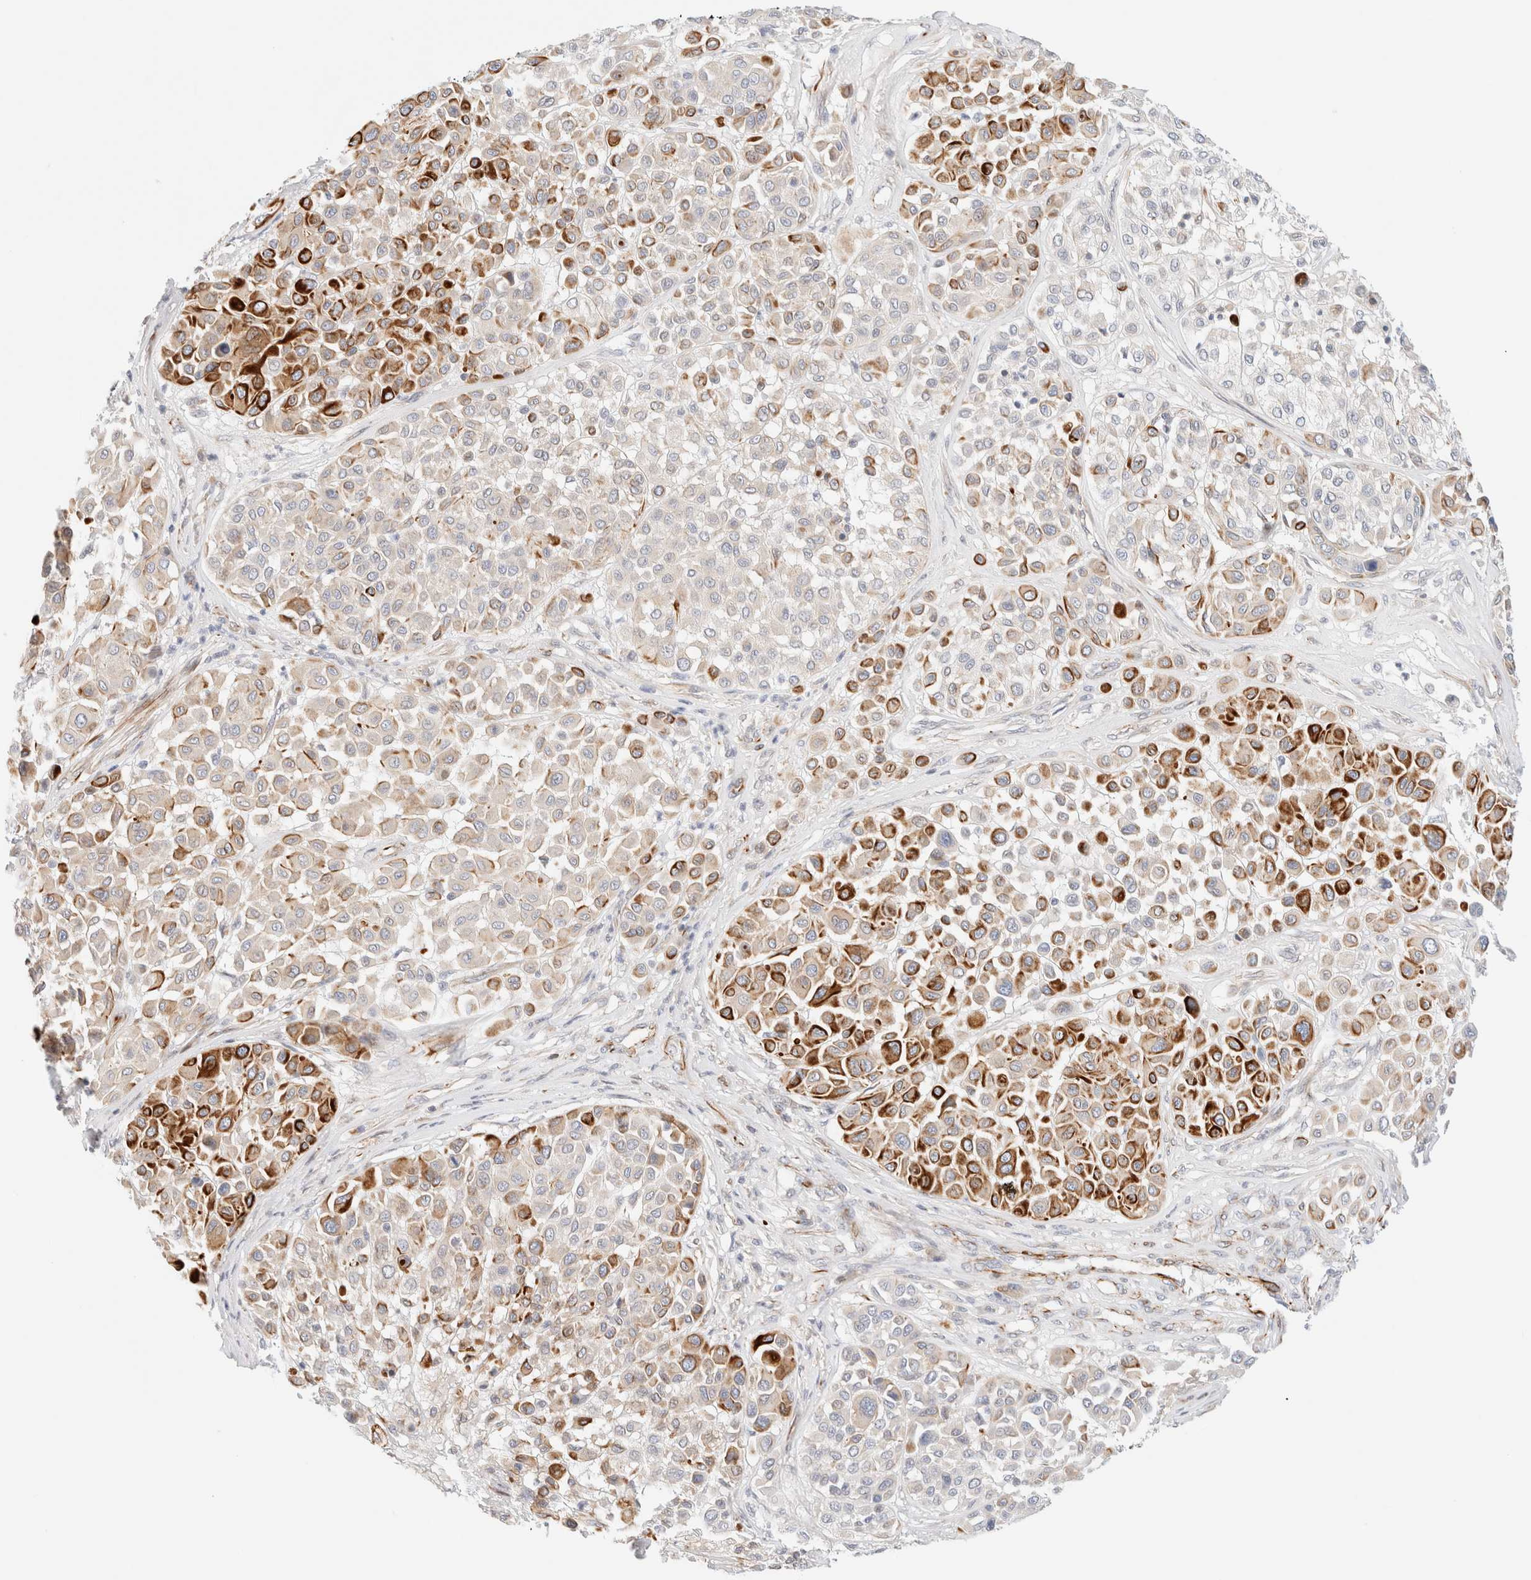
{"staining": {"intensity": "moderate", "quantity": "25%-75%", "location": "cytoplasmic/membranous"}, "tissue": "melanoma", "cell_type": "Tumor cells", "image_type": "cancer", "snomed": [{"axis": "morphology", "description": "Malignant melanoma, Metastatic site"}, {"axis": "topography", "description": "Soft tissue"}], "caption": "Melanoma was stained to show a protein in brown. There is medium levels of moderate cytoplasmic/membranous staining in about 25%-75% of tumor cells.", "gene": "SLC25A48", "patient": {"sex": "male", "age": 41}}